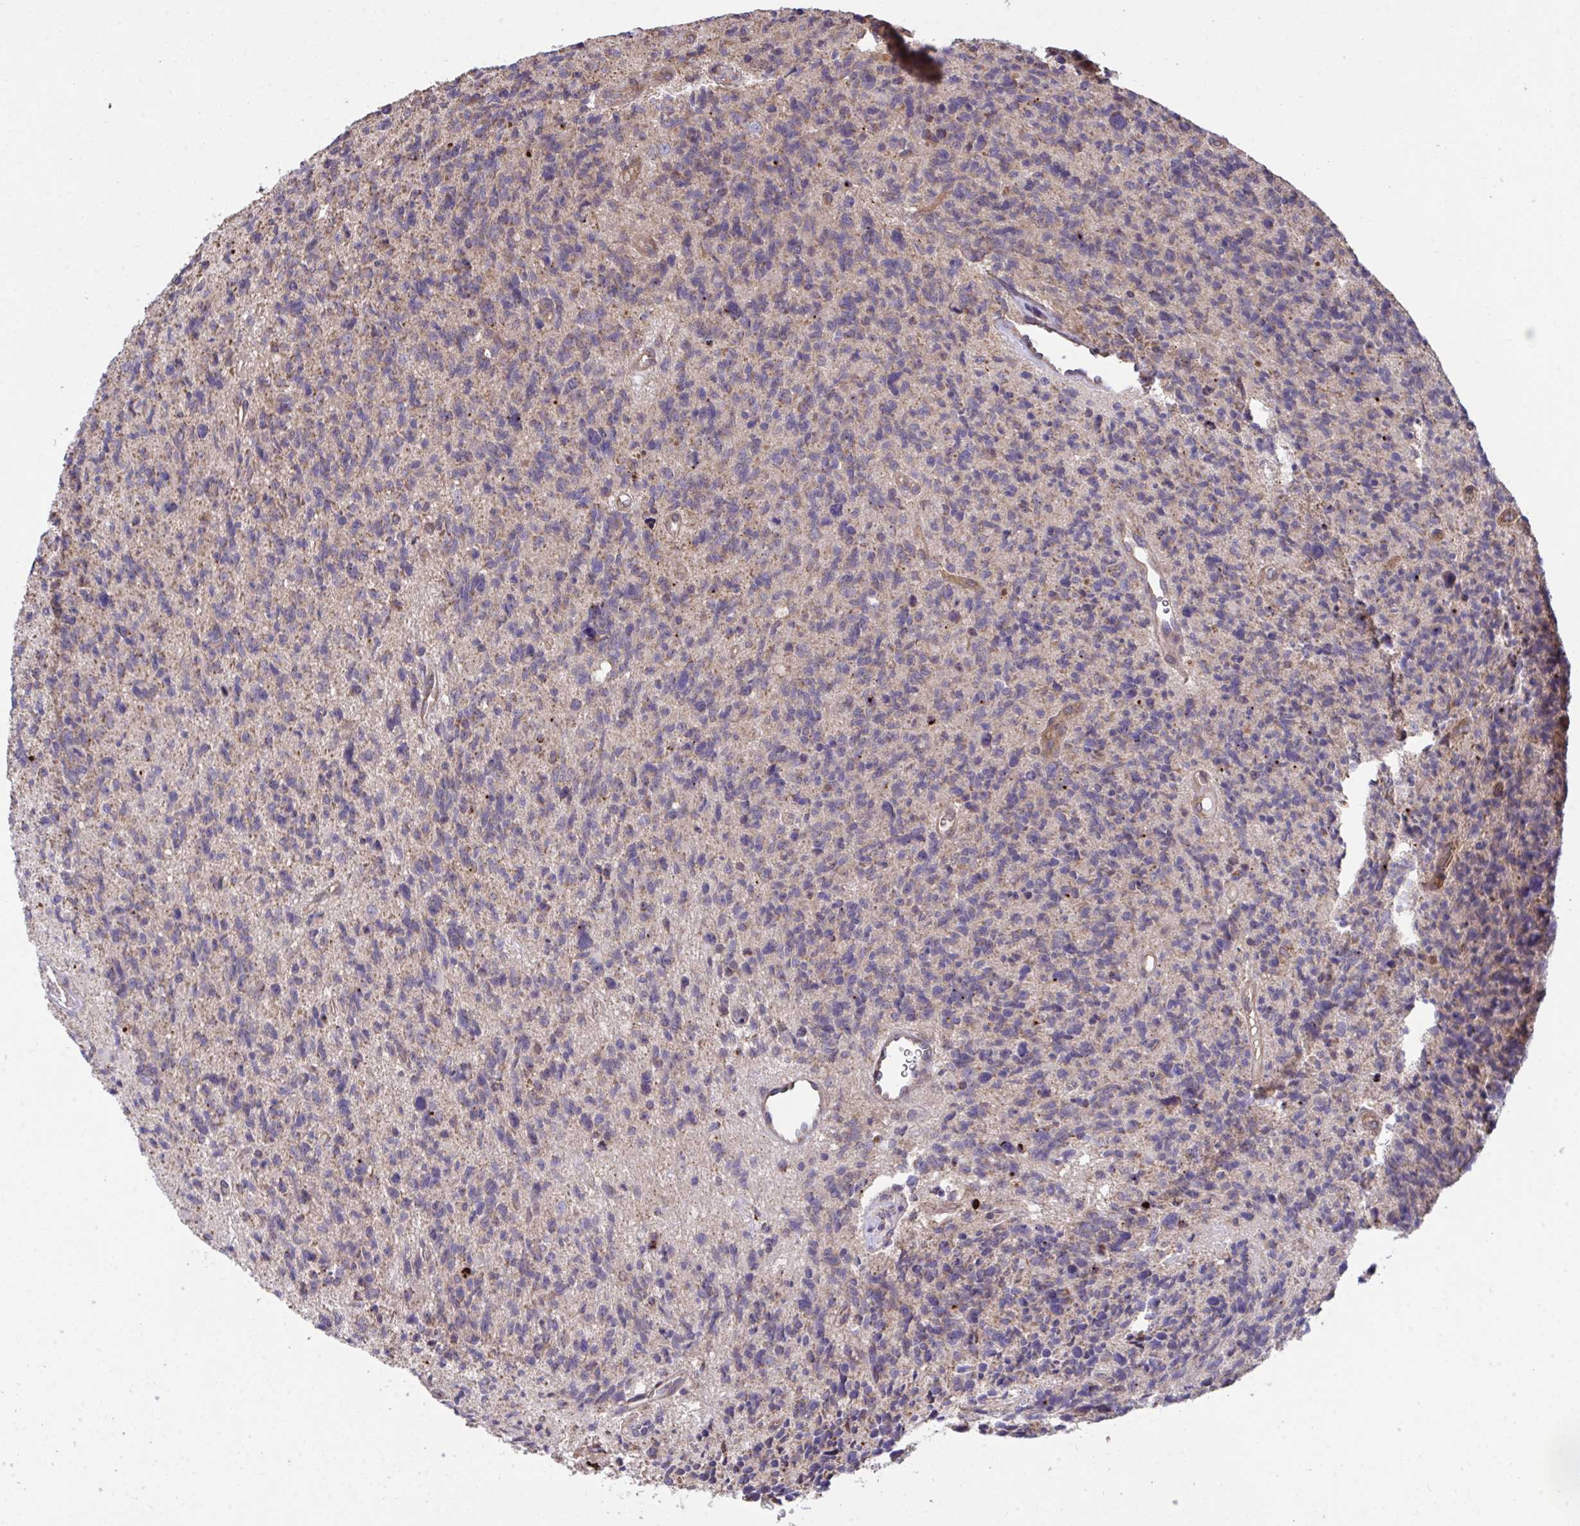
{"staining": {"intensity": "negative", "quantity": "none", "location": "none"}, "tissue": "glioma", "cell_type": "Tumor cells", "image_type": "cancer", "snomed": [{"axis": "morphology", "description": "Glioma, malignant, High grade"}, {"axis": "topography", "description": "Brain"}], "caption": "Human glioma stained for a protein using immunohistochemistry demonstrates no expression in tumor cells.", "gene": "PPM1H", "patient": {"sex": "male", "age": 29}}